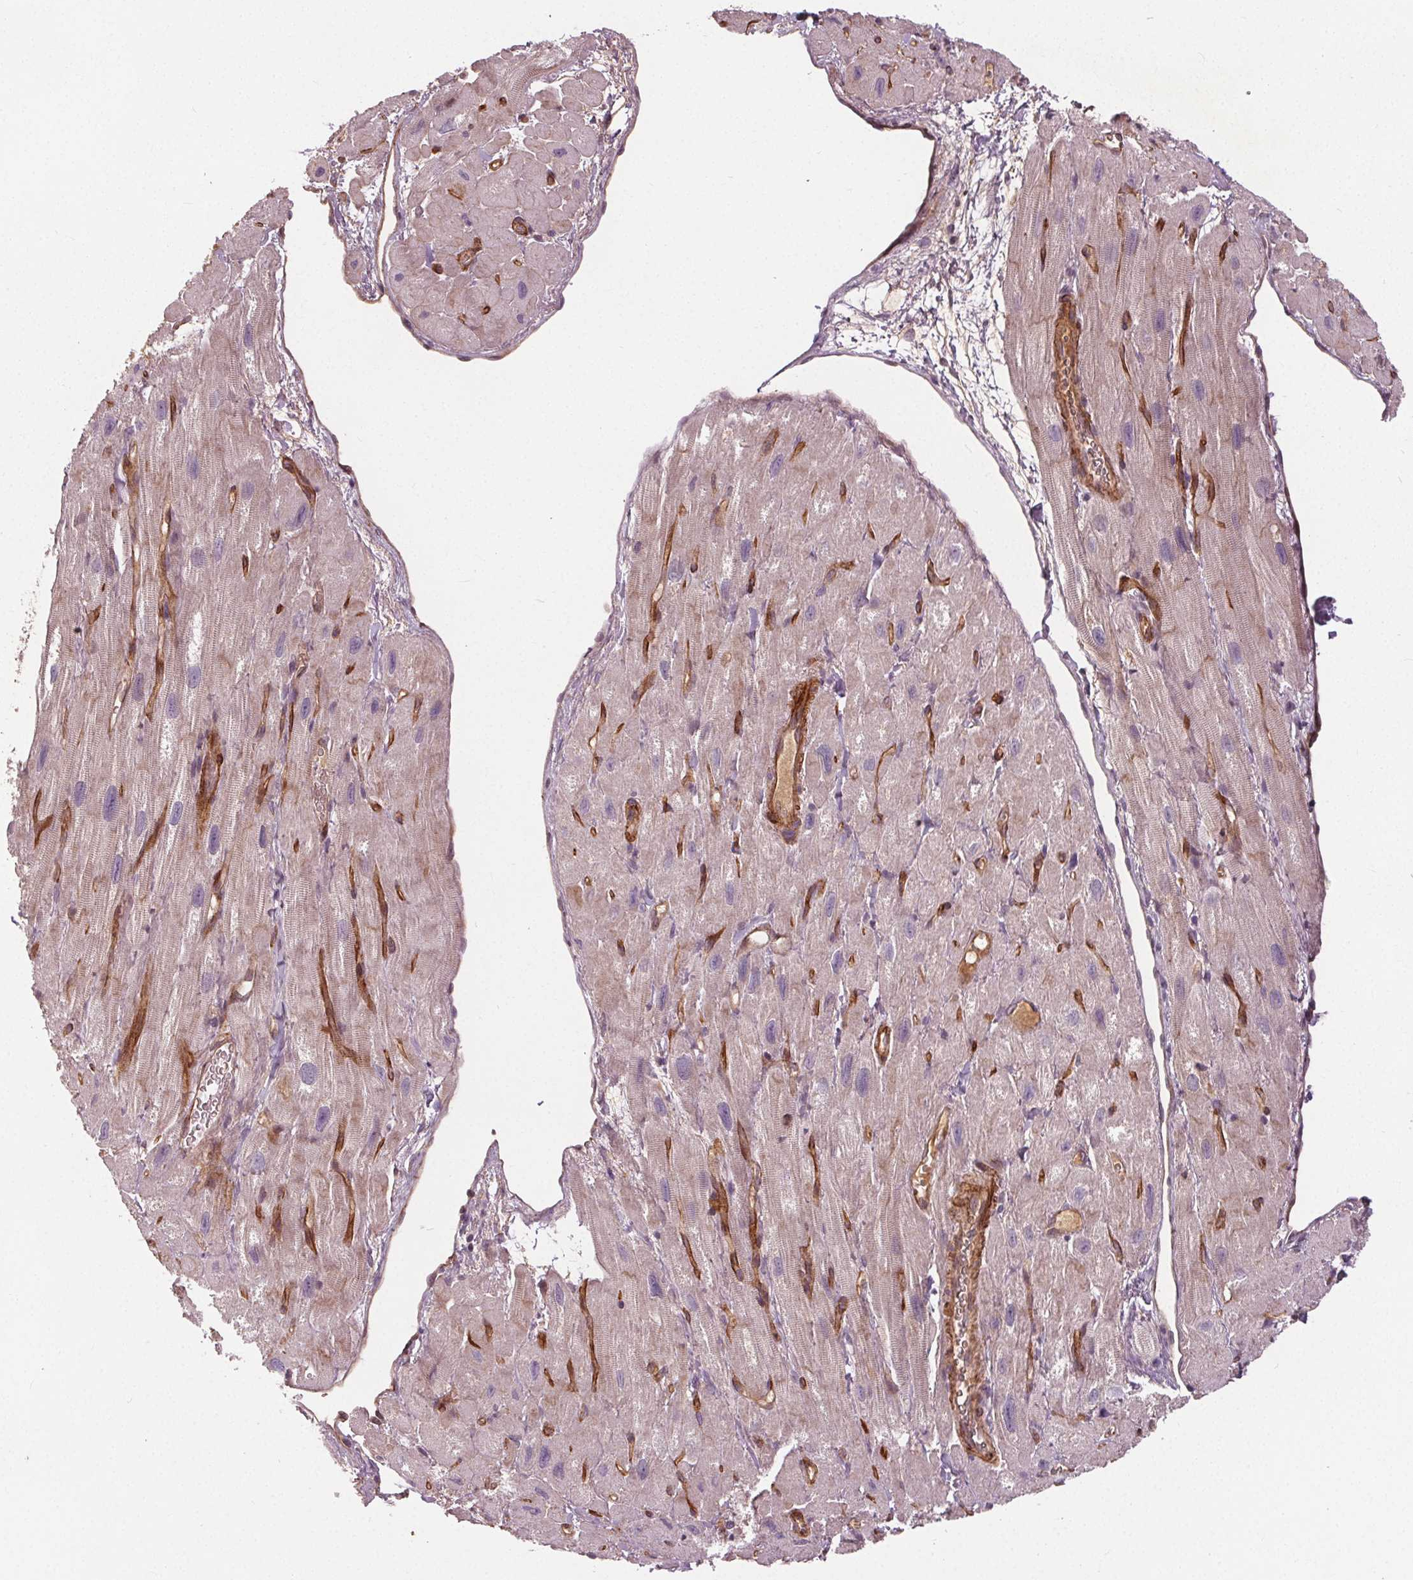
{"staining": {"intensity": "moderate", "quantity": "<25%", "location": "cytoplasmic/membranous"}, "tissue": "heart muscle", "cell_type": "Cardiomyocytes", "image_type": "normal", "snomed": [{"axis": "morphology", "description": "Normal tissue, NOS"}, {"axis": "topography", "description": "Heart"}], "caption": "Heart muscle stained with DAB (3,3'-diaminobenzidine) immunohistochemistry (IHC) displays low levels of moderate cytoplasmic/membranous expression in about <25% of cardiomyocytes.", "gene": "PDGFD", "patient": {"sex": "female", "age": 62}}